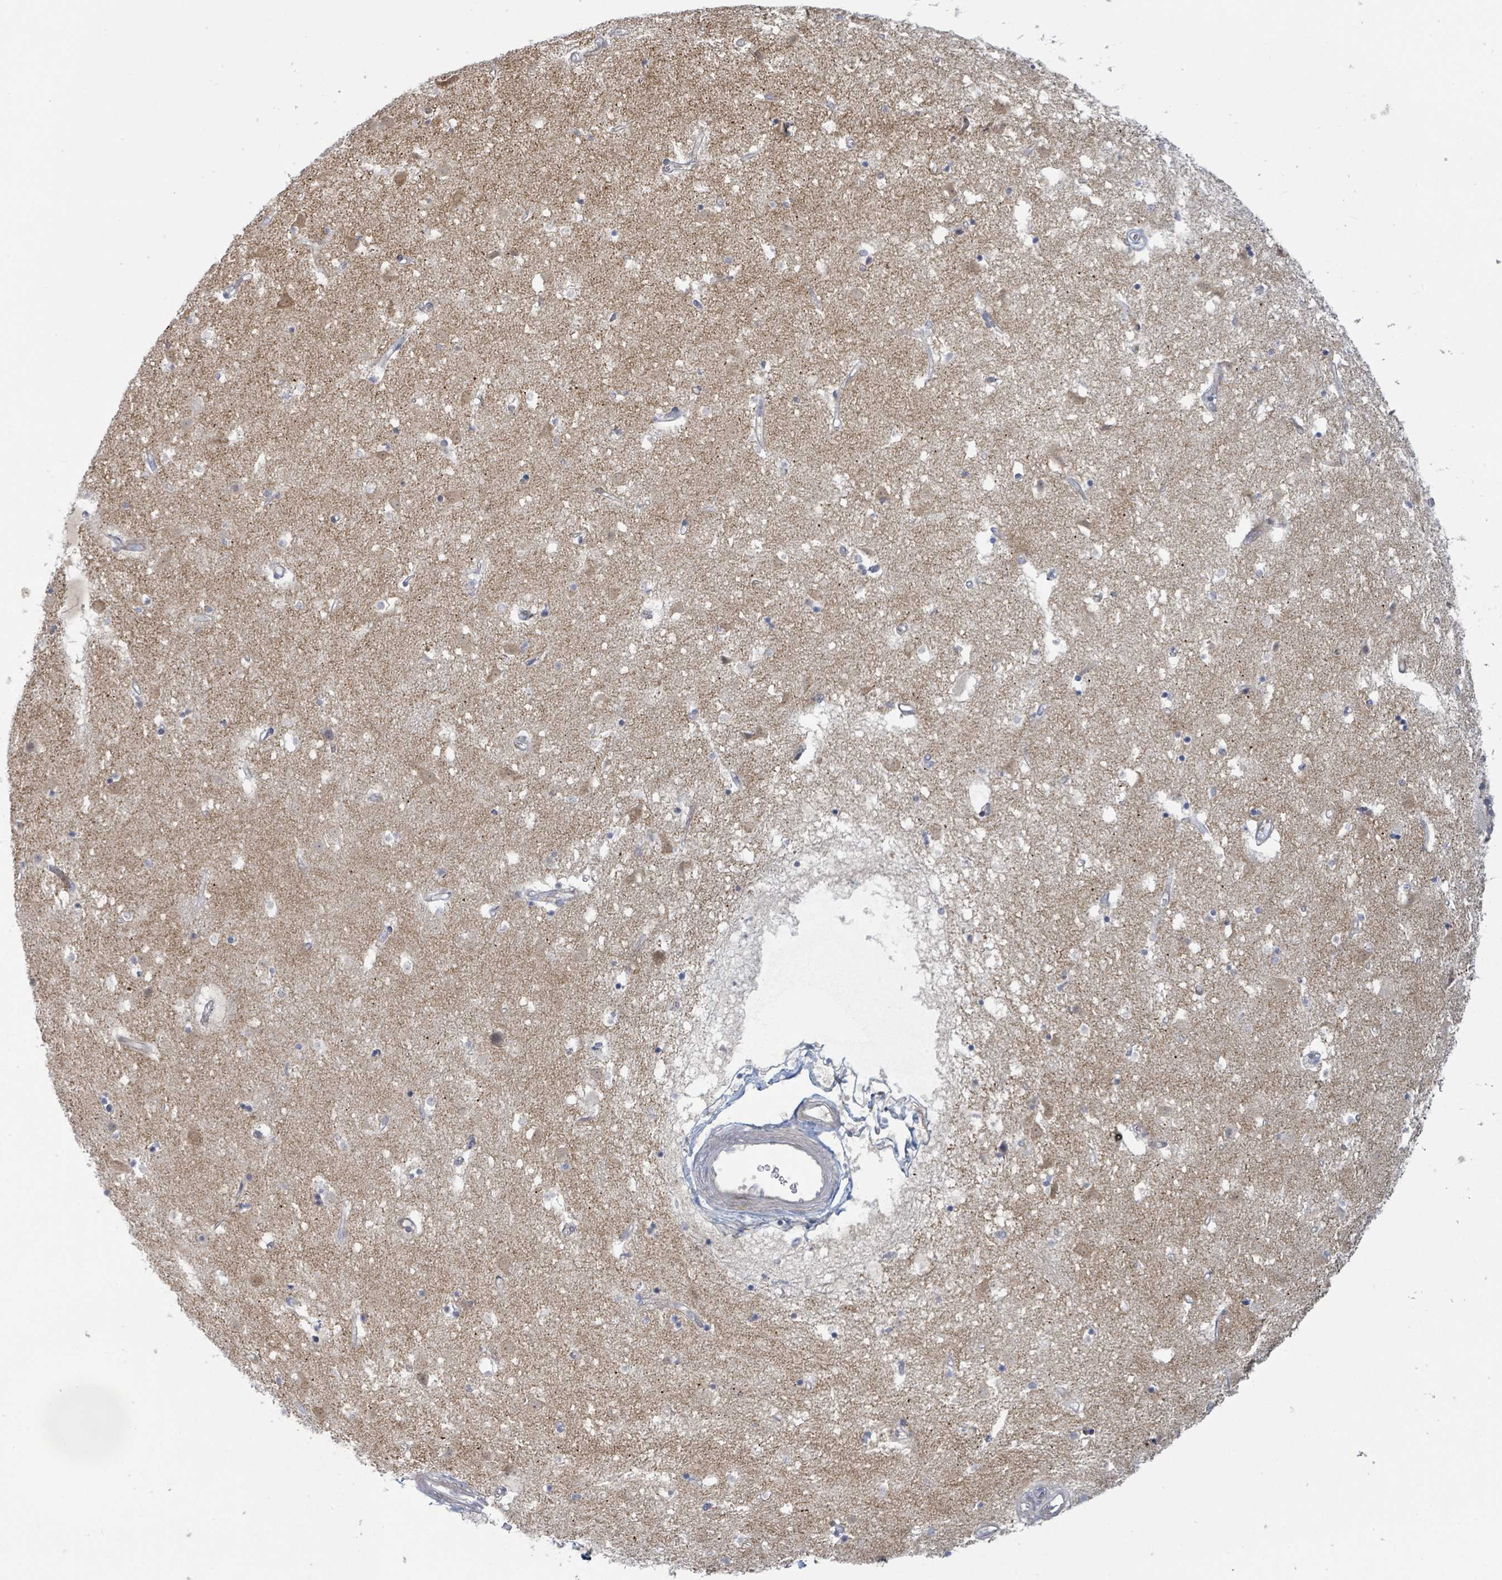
{"staining": {"intensity": "negative", "quantity": "none", "location": "none"}, "tissue": "caudate", "cell_type": "Glial cells", "image_type": "normal", "snomed": [{"axis": "morphology", "description": "Normal tissue, NOS"}, {"axis": "topography", "description": "Lateral ventricle wall"}], "caption": "Immunohistochemical staining of unremarkable human caudate exhibits no significant staining in glial cells. Nuclei are stained in blue.", "gene": "COL5A3", "patient": {"sex": "male", "age": 58}}